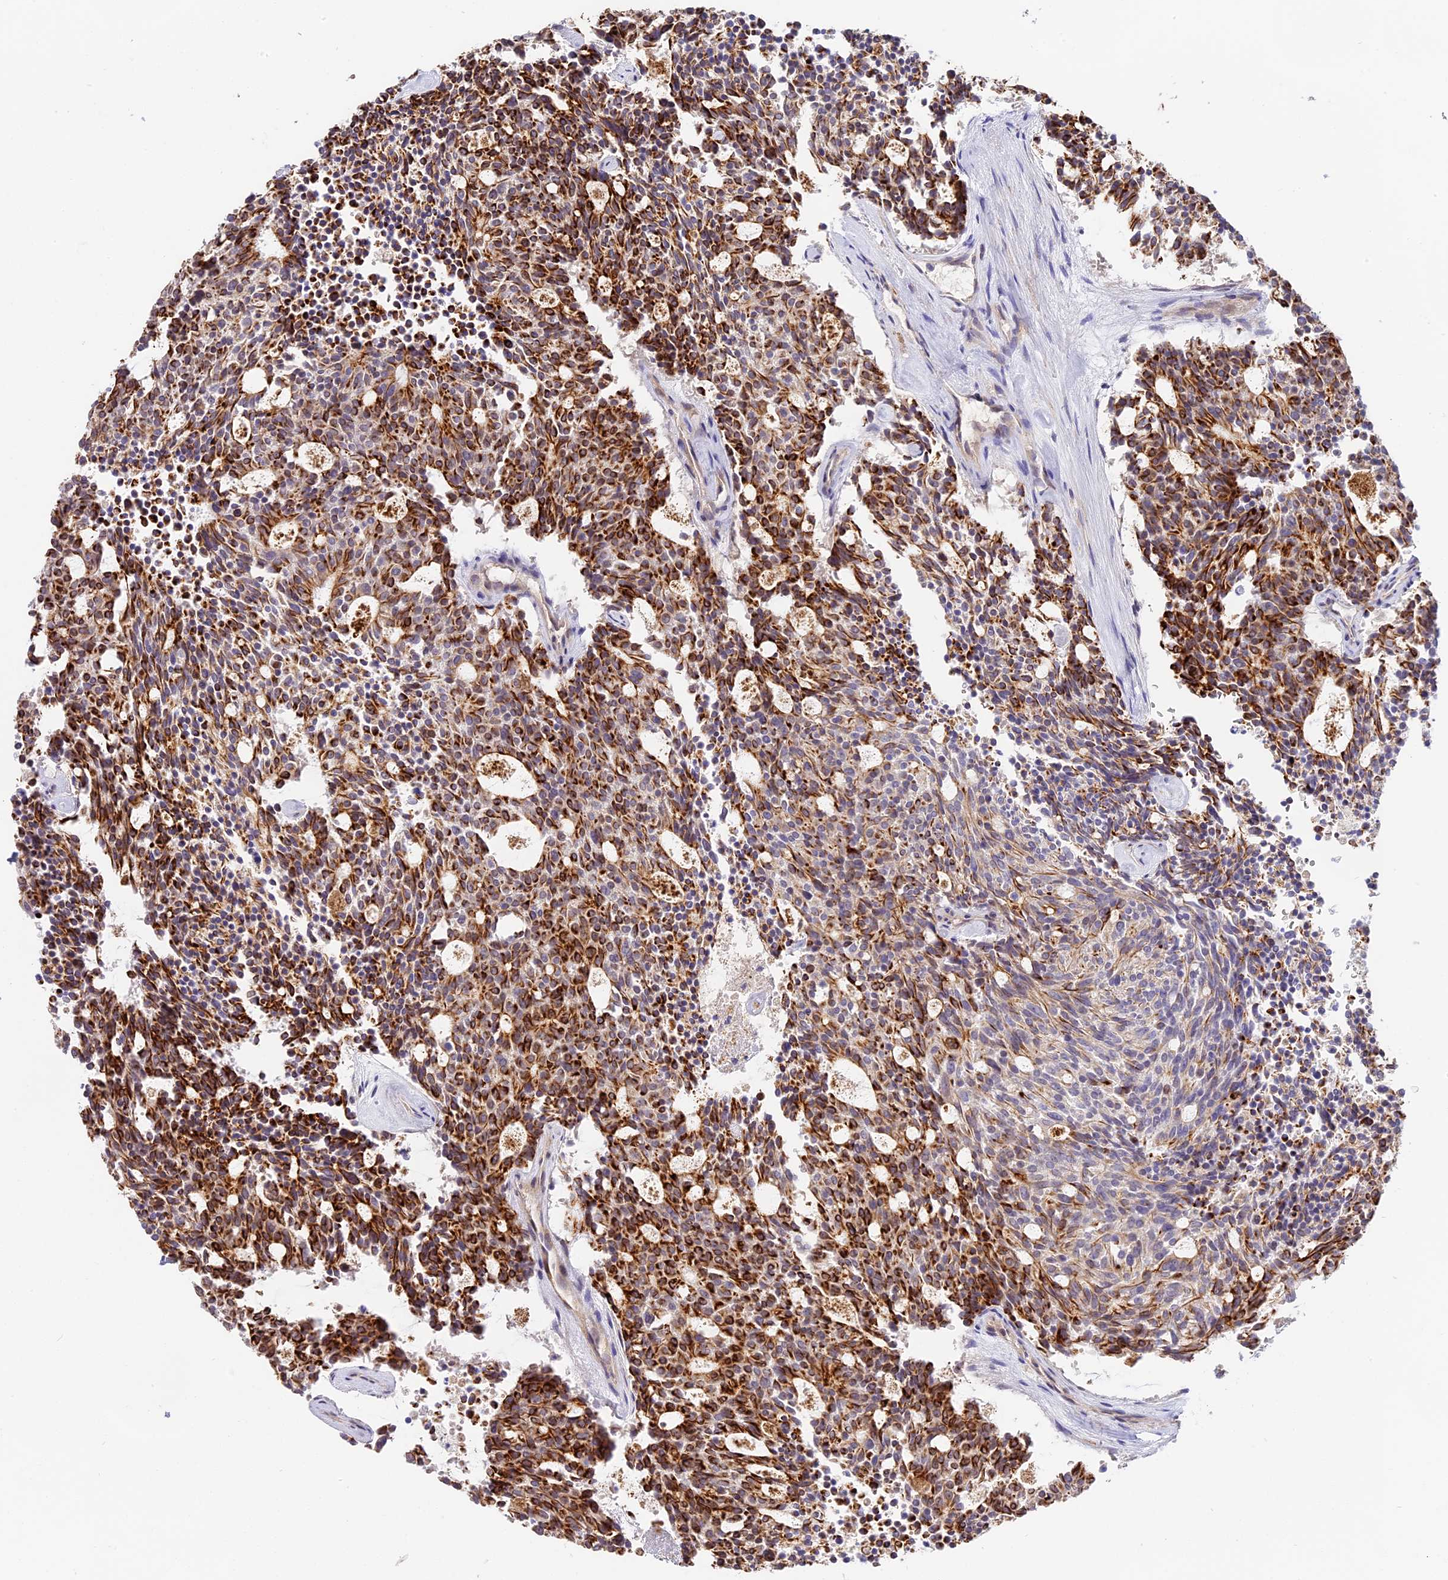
{"staining": {"intensity": "strong", "quantity": "25%-75%", "location": "cytoplasmic/membranous"}, "tissue": "carcinoid", "cell_type": "Tumor cells", "image_type": "cancer", "snomed": [{"axis": "morphology", "description": "Carcinoid, malignant, NOS"}, {"axis": "topography", "description": "Pancreas"}], "caption": "Protein expression analysis of carcinoid exhibits strong cytoplasmic/membranous staining in approximately 25%-75% of tumor cells.", "gene": "NOD2", "patient": {"sex": "female", "age": 54}}